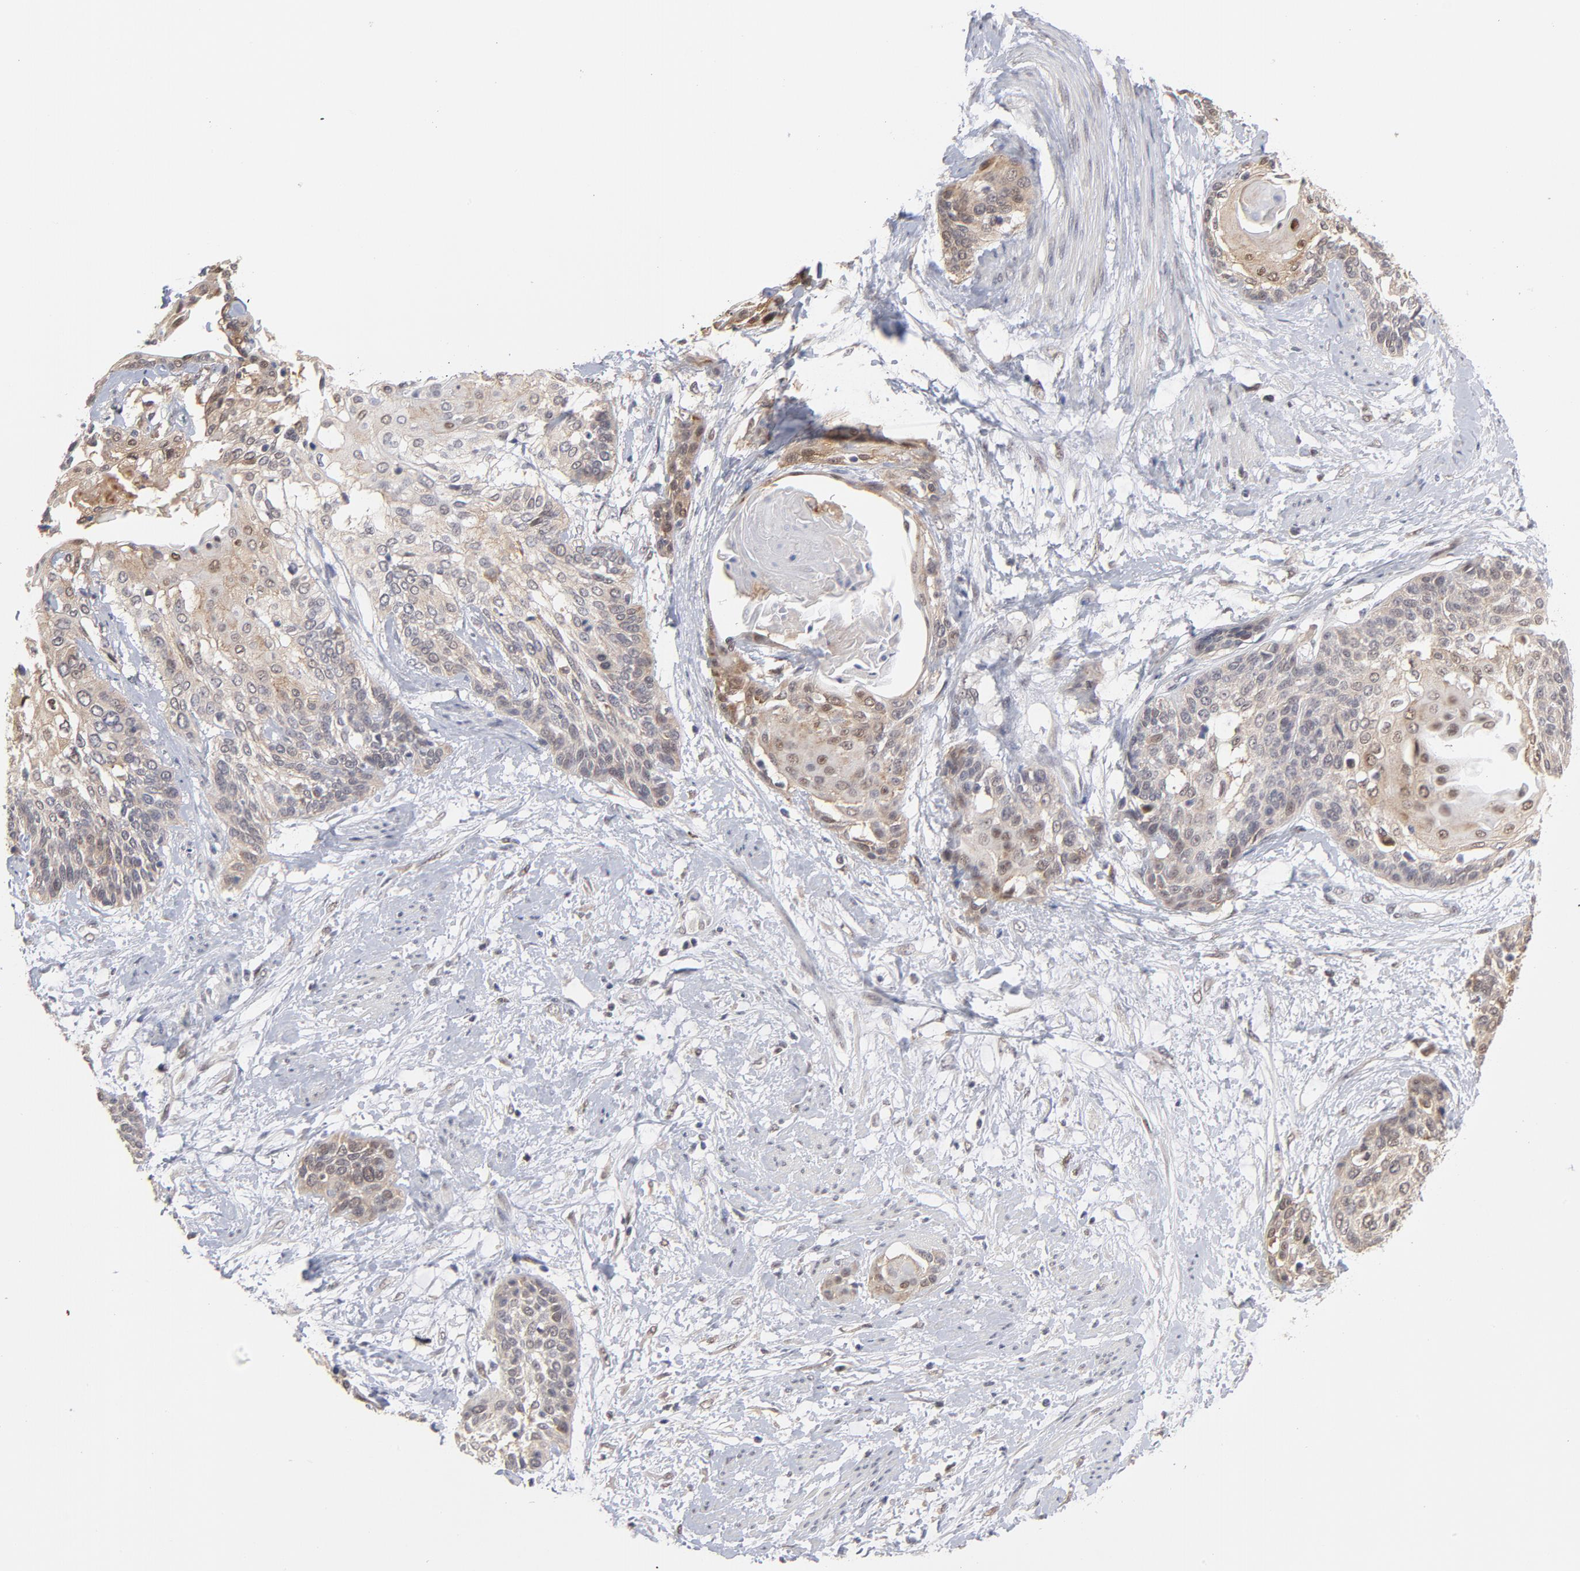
{"staining": {"intensity": "weak", "quantity": "25%-75%", "location": "nuclear"}, "tissue": "cervical cancer", "cell_type": "Tumor cells", "image_type": "cancer", "snomed": [{"axis": "morphology", "description": "Squamous cell carcinoma, NOS"}, {"axis": "topography", "description": "Cervix"}], "caption": "About 25%-75% of tumor cells in cervical cancer show weak nuclear protein staining as visualized by brown immunohistochemical staining.", "gene": "OAS1", "patient": {"sex": "female", "age": 57}}